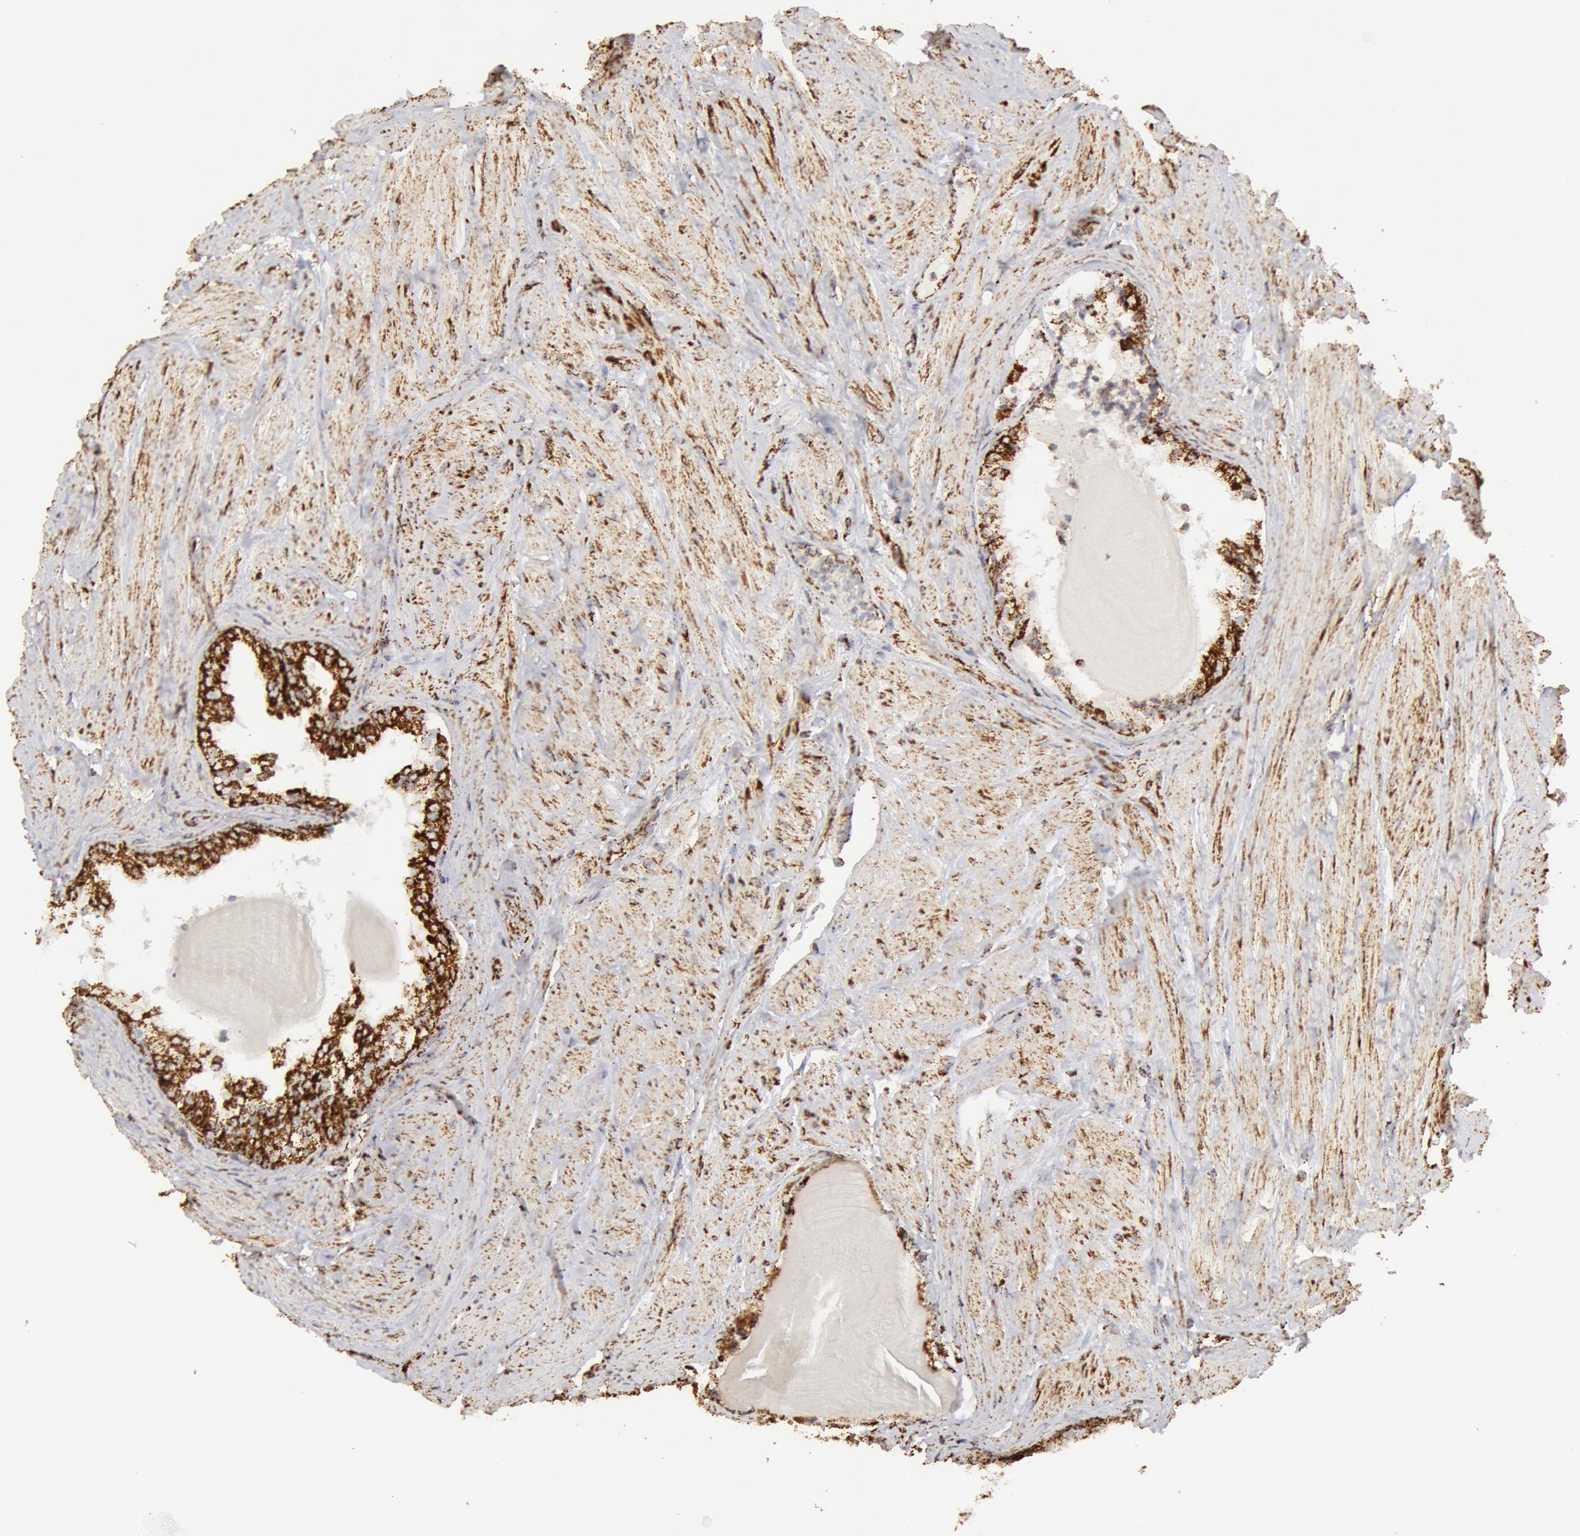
{"staining": {"intensity": "strong", "quantity": ">75%", "location": "cytoplasmic/membranous"}, "tissue": "prostate", "cell_type": "Glandular cells", "image_type": "normal", "snomed": [{"axis": "morphology", "description": "Normal tissue, NOS"}, {"axis": "topography", "description": "Prostate"}], "caption": "Immunohistochemistry (IHC) histopathology image of unremarkable human prostate stained for a protein (brown), which demonstrates high levels of strong cytoplasmic/membranous staining in approximately >75% of glandular cells.", "gene": "ATP5F1B", "patient": {"sex": "male", "age": 65}}